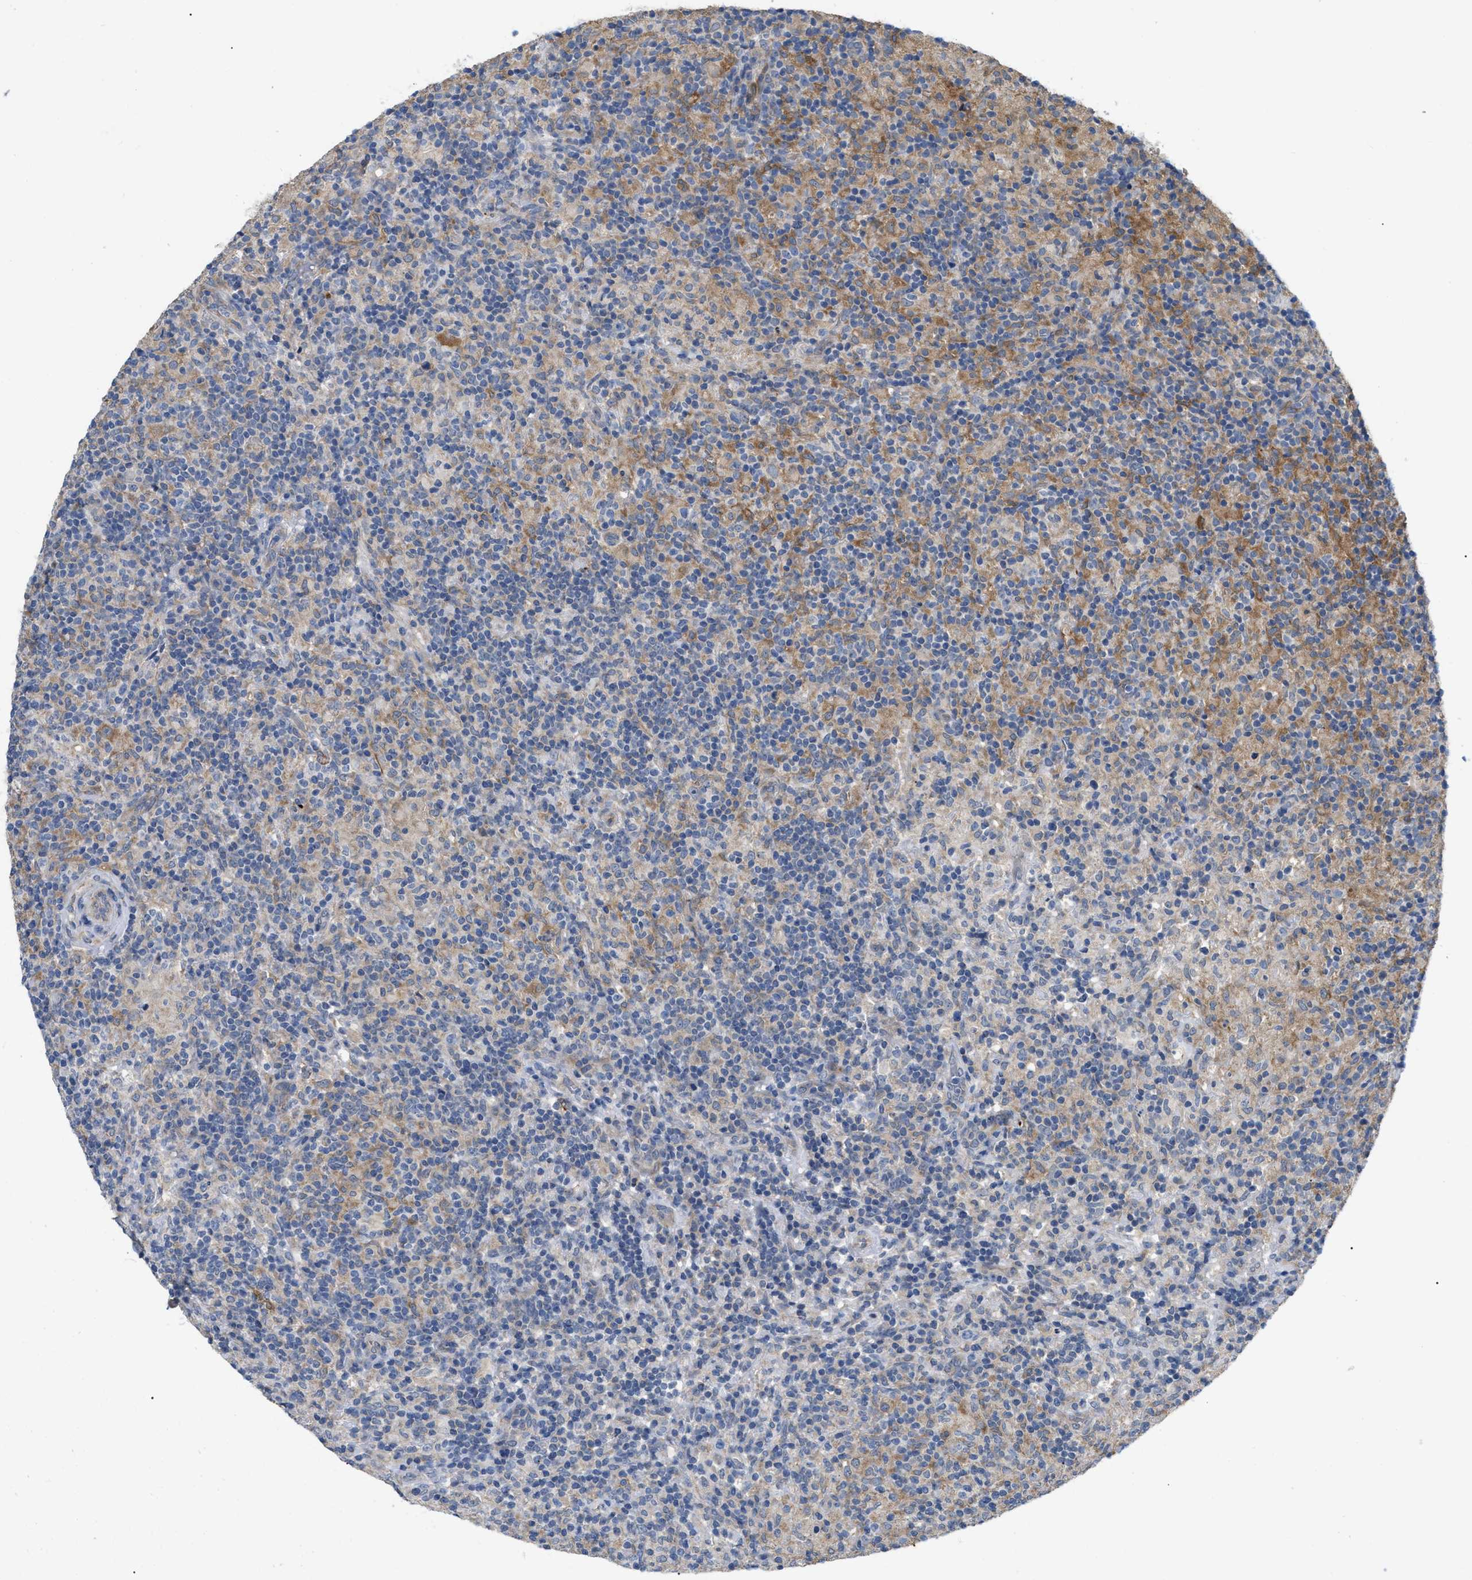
{"staining": {"intensity": "weak", "quantity": "<25%", "location": "cytoplasmic/membranous"}, "tissue": "lymphoma", "cell_type": "Tumor cells", "image_type": "cancer", "snomed": [{"axis": "morphology", "description": "Hodgkin's disease, NOS"}, {"axis": "topography", "description": "Lymph node"}], "caption": "Immunohistochemical staining of lymphoma demonstrates no significant positivity in tumor cells.", "gene": "DHX58", "patient": {"sex": "male", "age": 70}}